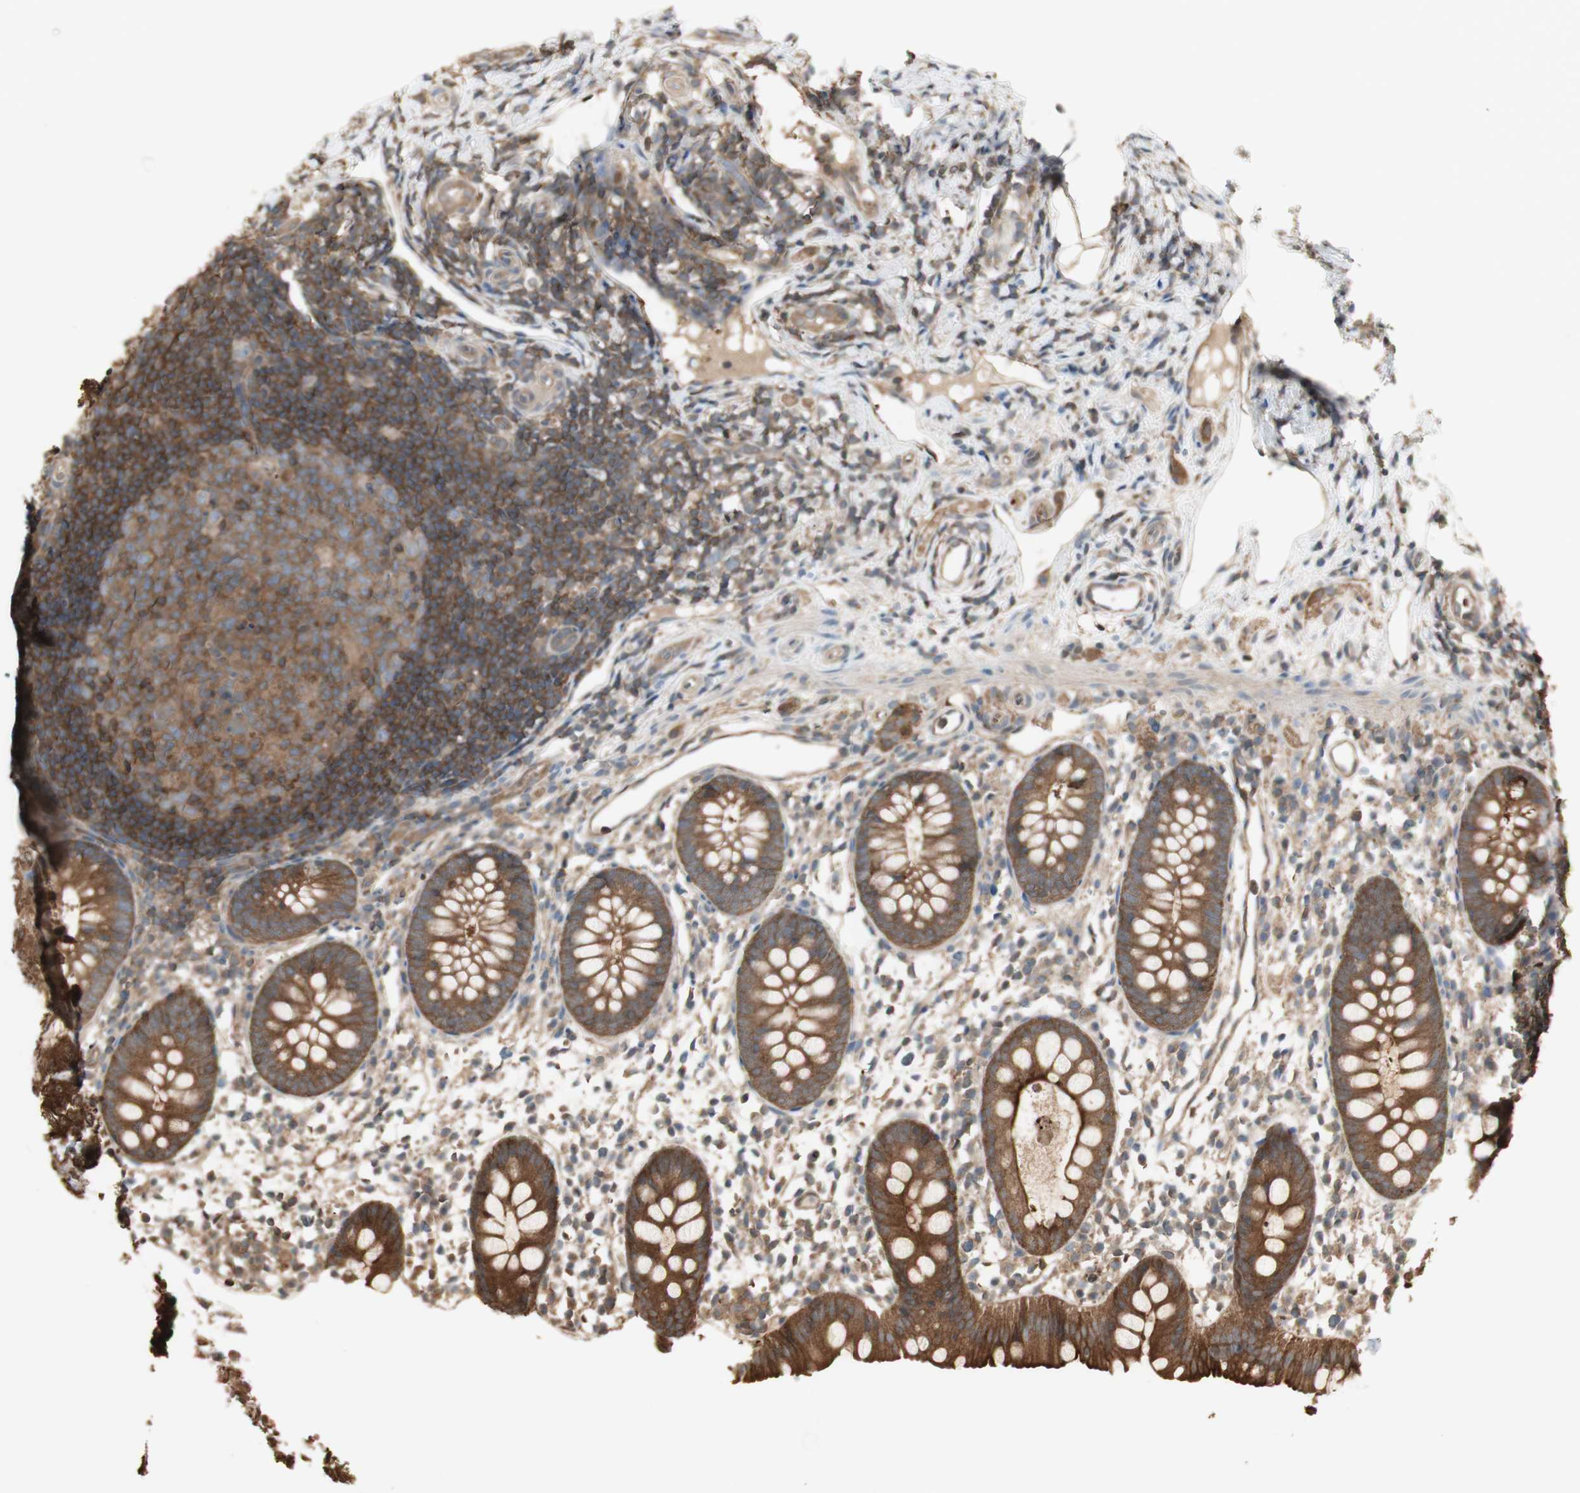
{"staining": {"intensity": "moderate", "quantity": ">75%", "location": "cytoplasmic/membranous"}, "tissue": "appendix", "cell_type": "Glandular cells", "image_type": "normal", "snomed": [{"axis": "morphology", "description": "Normal tissue, NOS"}, {"axis": "topography", "description": "Appendix"}], "caption": "Brown immunohistochemical staining in benign human appendix shows moderate cytoplasmic/membranous positivity in approximately >75% of glandular cells. (DAB (3,3'-diaminobenzidine) IHC with brightfield microscopy, high magnification).", "gene": "YWHAB", "patient": {"sex": "female", "age": 20}}